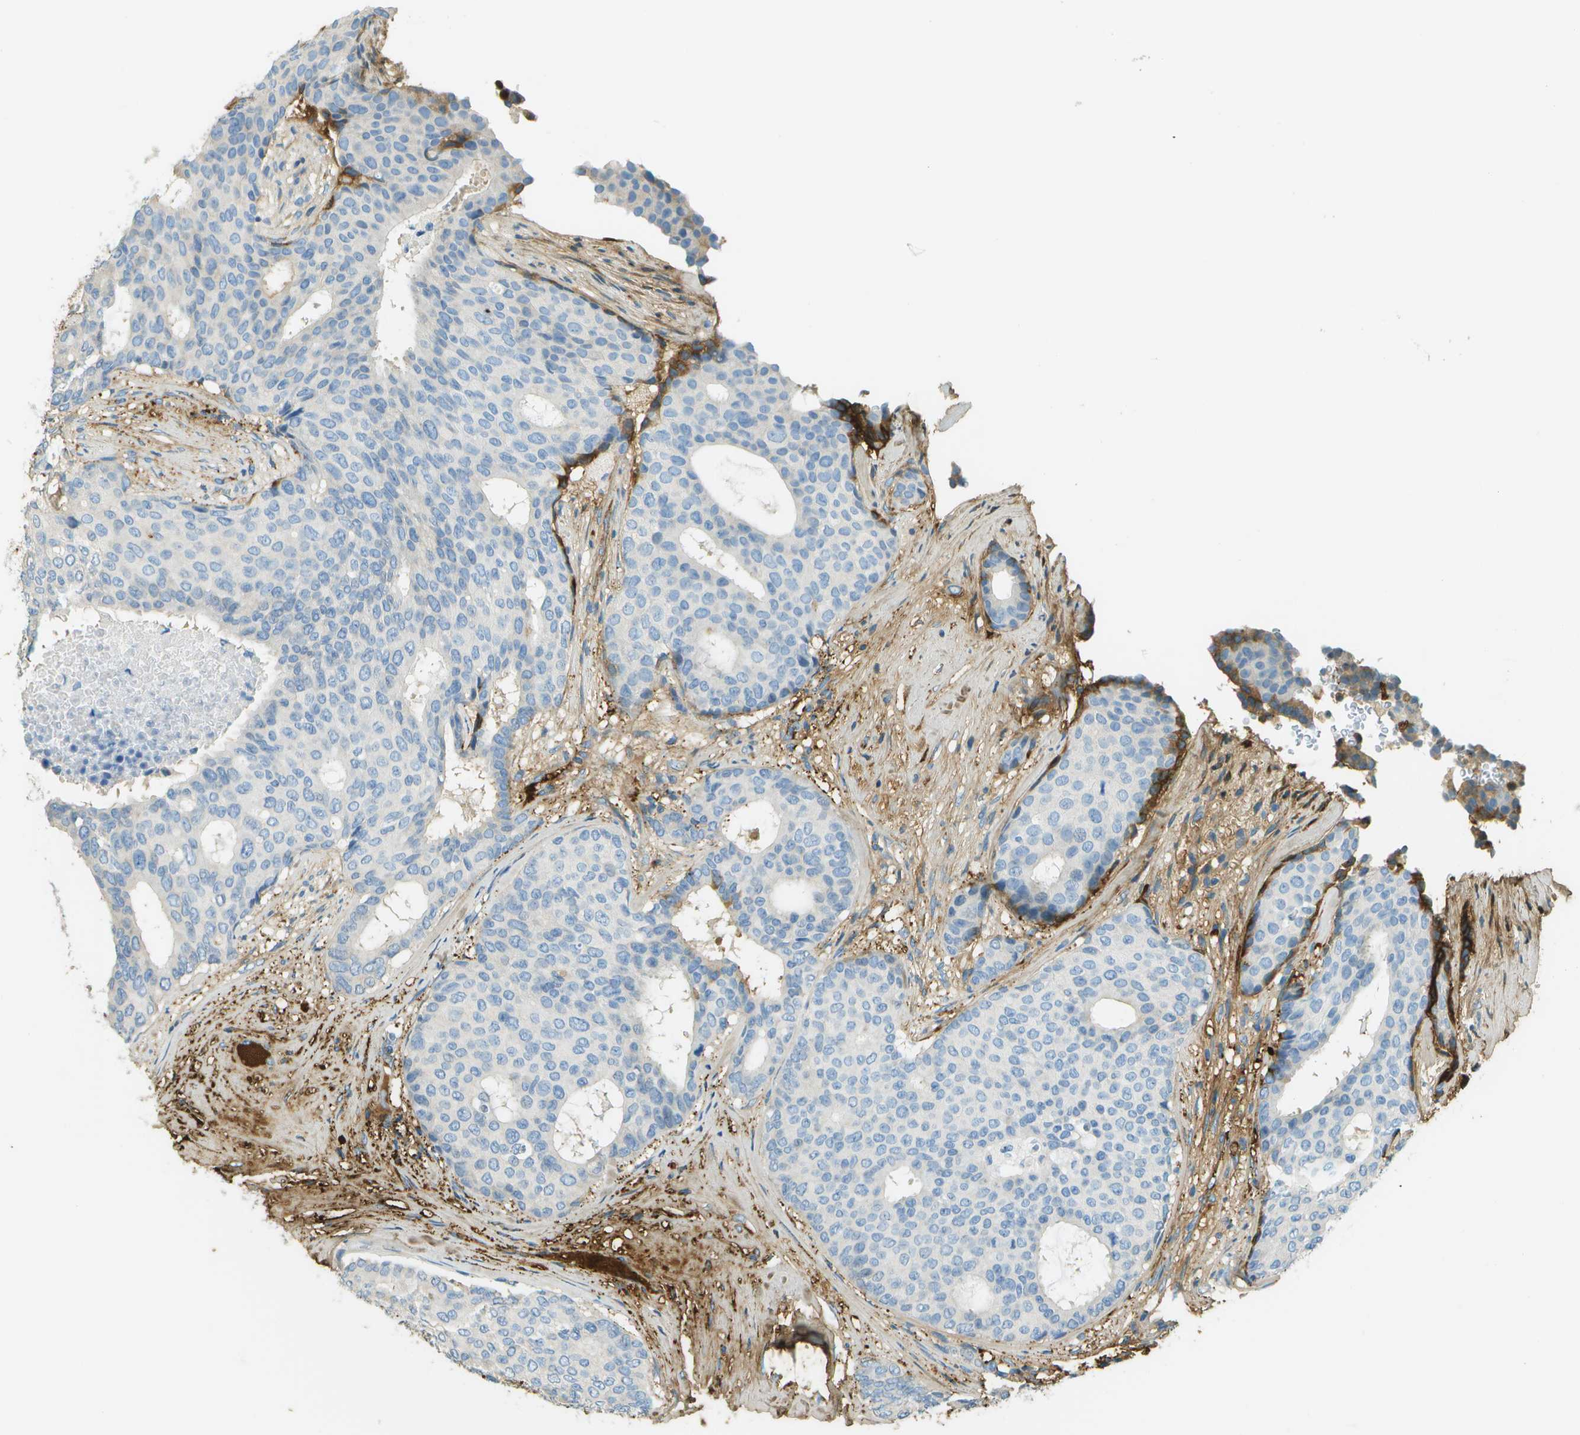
{"staining": {"intensity": "negative", "quantity": "none", "location": "none"}, "tissue": "breast cancer", "cell_type": "Tumor cells", "image_type": "cancer", "snomed": [{"axis": "morphology", "description": "Duct carcinoma"}, {"axis": "topography", "description": "Breast"}], "caption": "Tumor cells show no significant expression in breast invasive ductal carcinoma.", "gene": "DCN", "patient": {"sex": "female", "age": 75}}